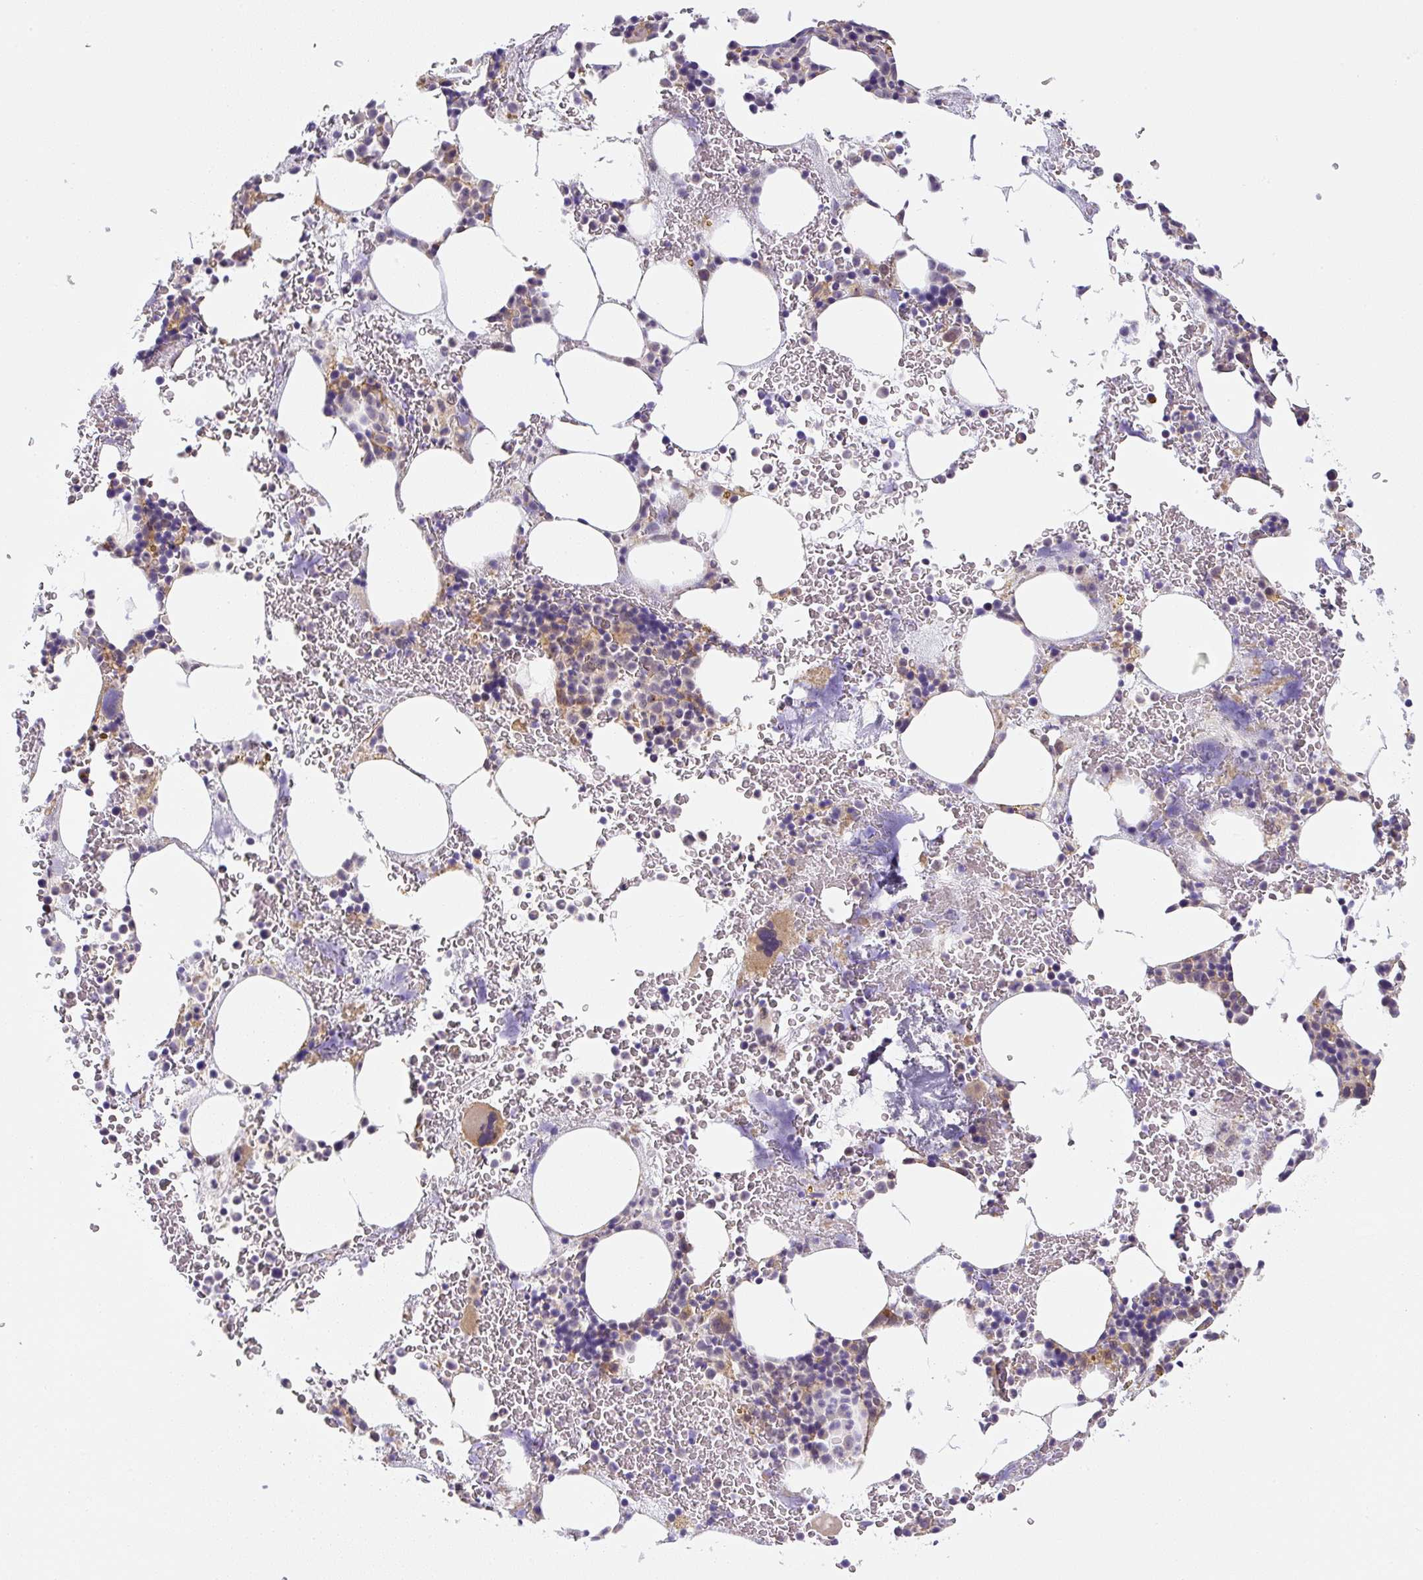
{"staining": {"intensity": "moderate", "quantity": "<25%", "location": "cytoplasmic/membranous"}, "tissue": "bone marrow", "cell_type": "Hematopoietic cells", "image_type": "normal", "snomed": [{"axis": "morphology", "description": "Normal tissue, NOS"}, {"axis": "topography", "description": "Bone marrow"}], "caption": "The micrograph reveals staining of normal bone marrow, revealing moderate cytoplasmic/membranous protein staining (brown color) within hematopoietic cells. The protein of interest is stained brown, and the nuclei are stained in blue (DAB IHC with brightfield microscopy, high magnification).", "gene": "PLA2G4A", "patient": {"sex": "male", "age": 62}}